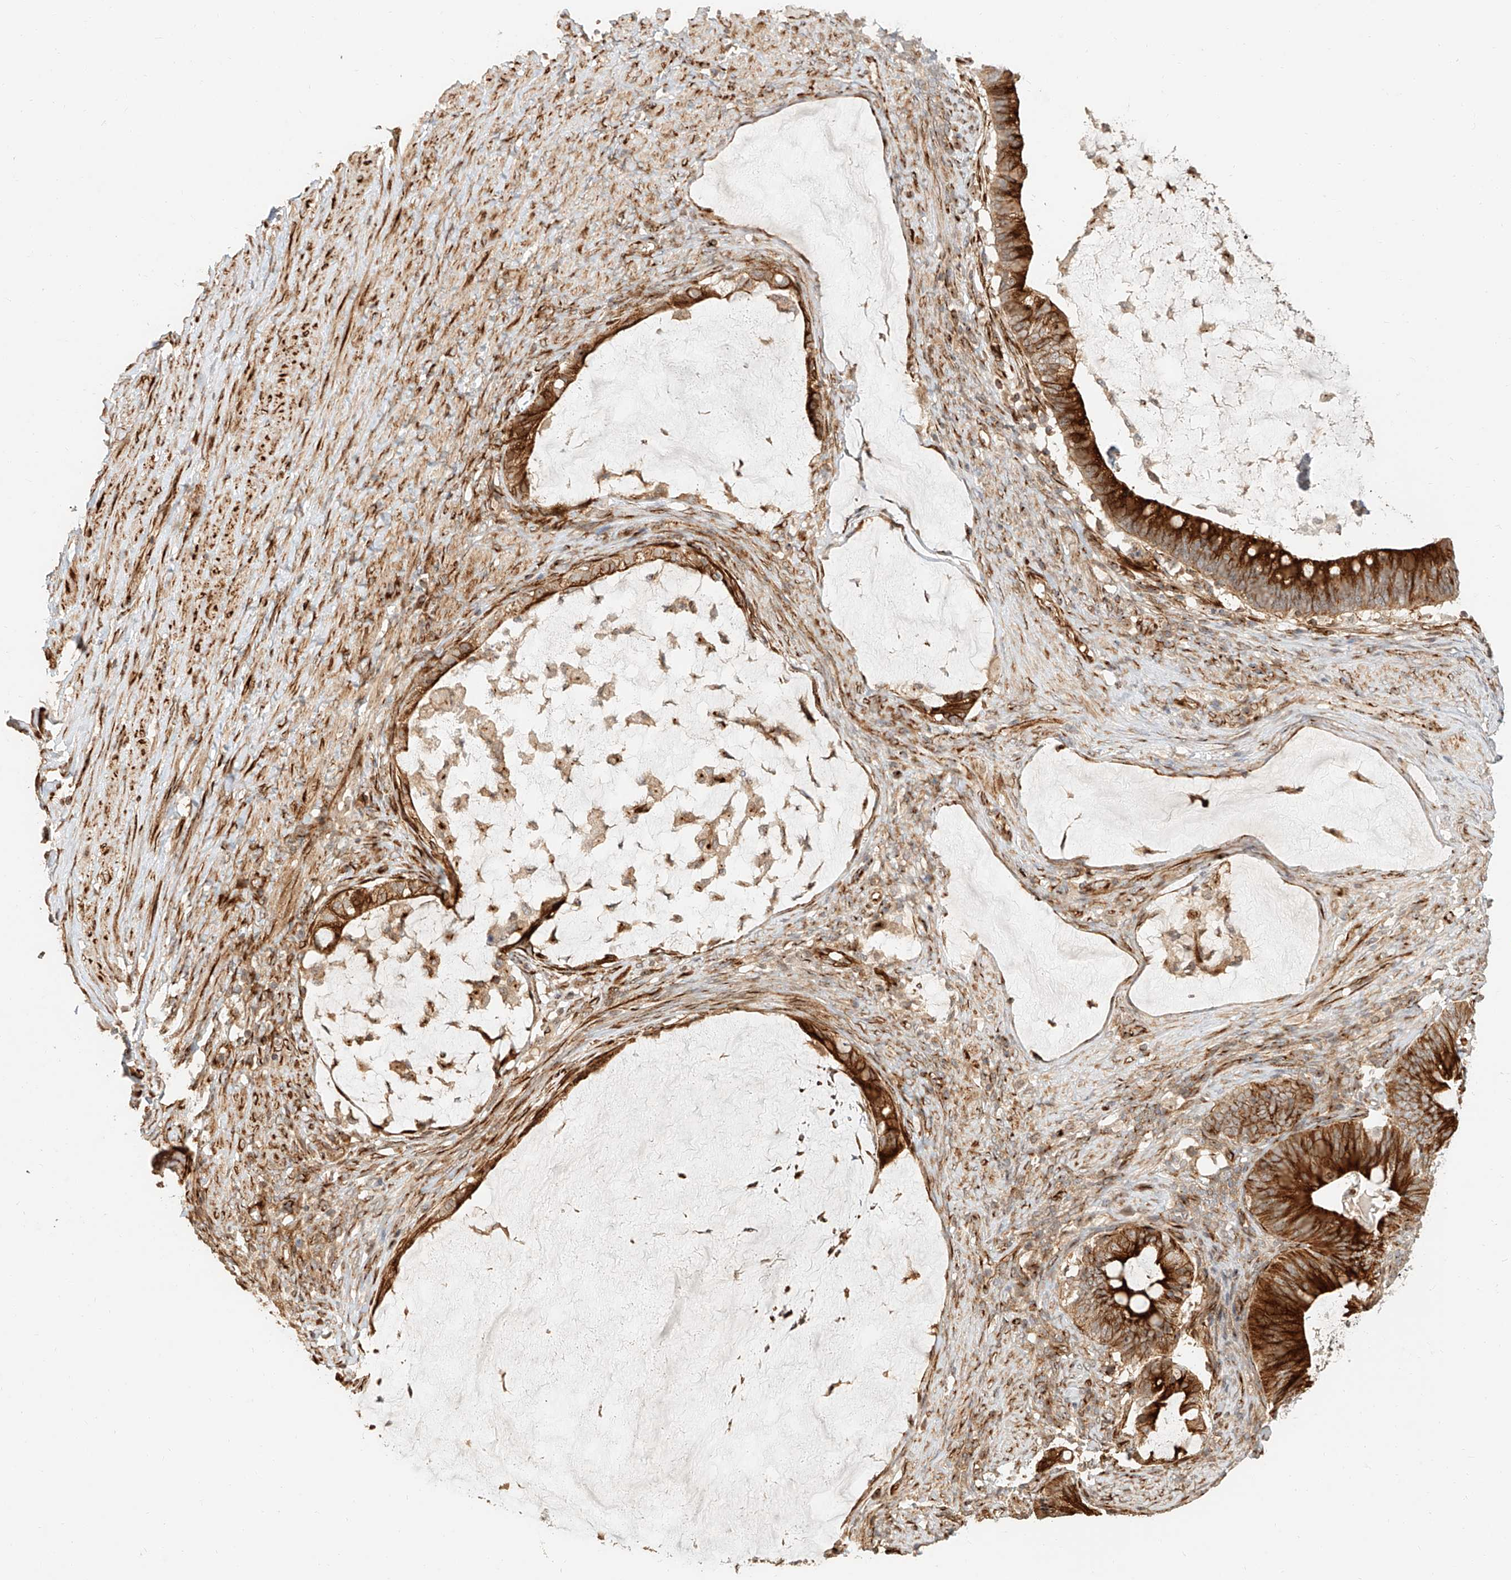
{"staining": {"intensity": "strong", "quantity": ">75%", "location": "cytoplasmic/membranous"}, "tissue": "ovarian cancer", "cell_type": "Tumor cells", "image_type": "cancer", "snomed": [{"axis": "morphology", "description": "Cystadenocarcinoma, mucinous, NOS"}, {"axis": "topography", "description": "Ovary"}], "caption": "Immunohistochemical staining of human ovarian cancer demonstrates strong cytoplasmic/membranous protein positivity in approximately >75% of tumor cells. Using DAB (brown) and hematoxylin (blue) stains, captured at high magnification using brightfield microscopy.", "gene": "NAP1L1", "patient": {"sex": "female", "age": 61}}